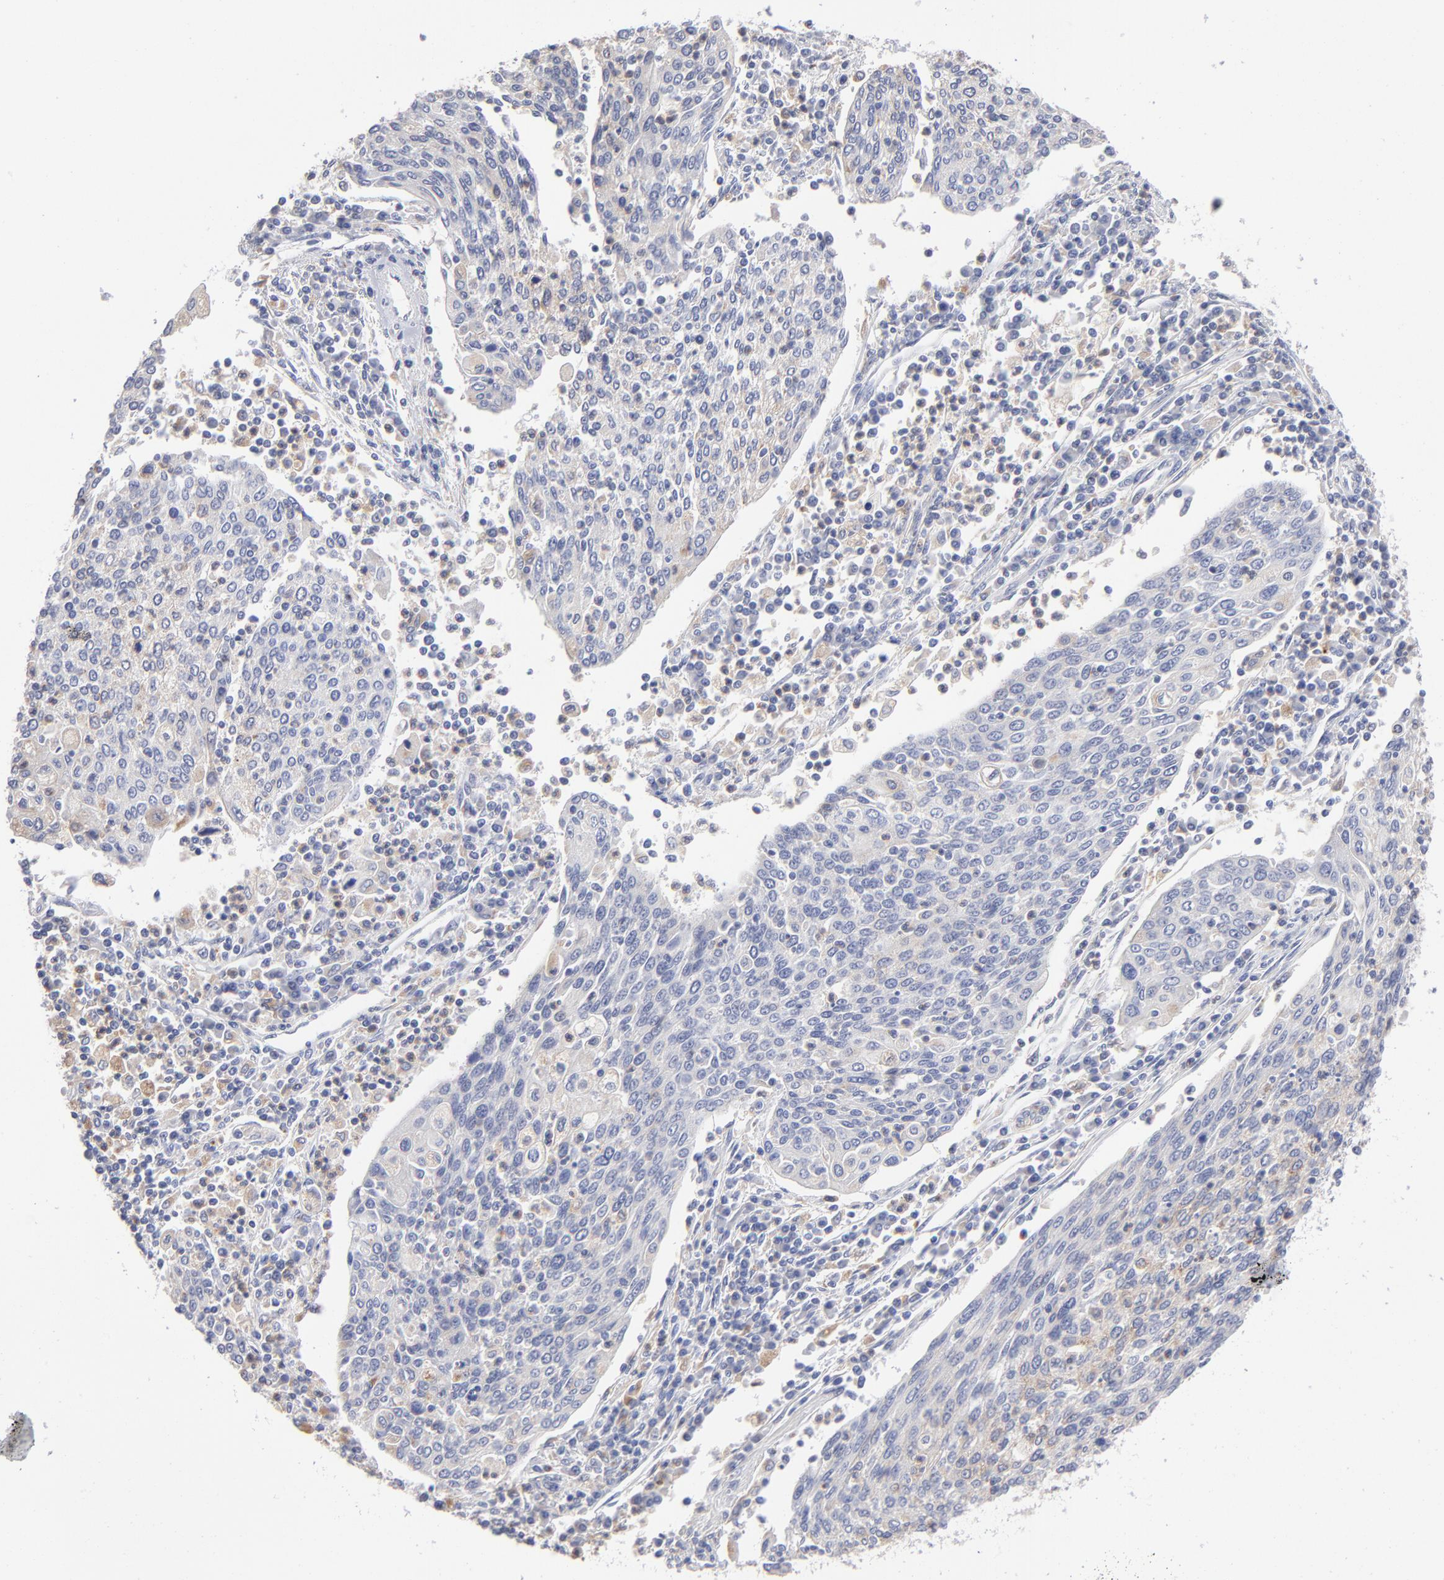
{"staining": {"intensity": "weak", "quantity": "<25%", "location": "cytoplasmic/membranous"}, "tissue": "cervical cancer", "cell_type": "Tumor cells", "image_type": "cancer", "snomed": [{"axis": "morphology", "description": "Squamous cell carcinoma, NOS"}, {"axis": "topography", "description": "Cervix"}], "caption": "Tumor cells are negative for brown protein staining in cervical cancer.", "gene": "RRAGB", "patient": {"sex": "female", "age": 40}}